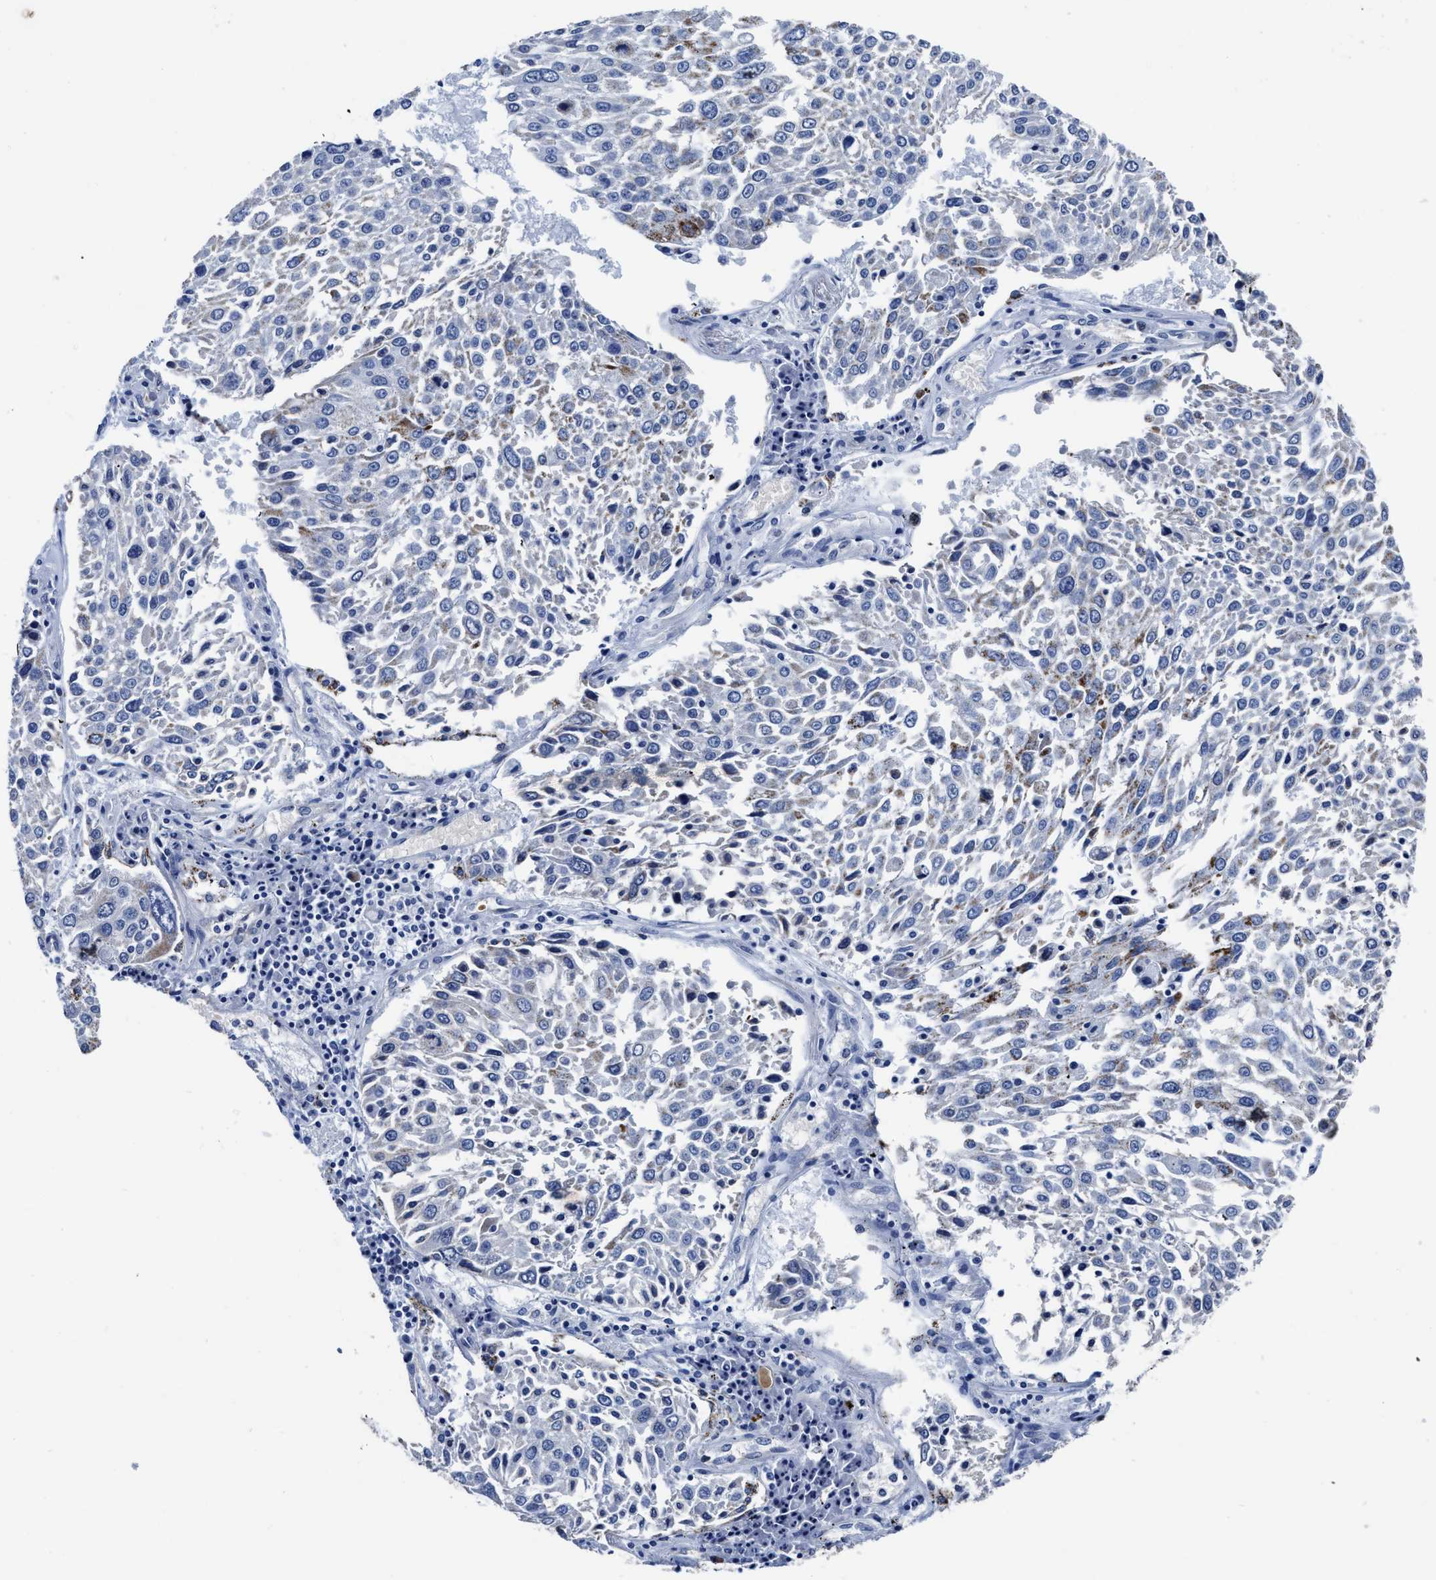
{"staining": {"intensity": "negative", "quantity": "none", "location": "none"}, "tissue": "lung cancer", "cell_type": "Tumor cells", "image_type": "cancer", "snomed": [{"axis": "morphology", "description": "Squamous cell carcinoma, NOS"}, {"axis": "topography", "description": "Lung"}], "caption": "High power microscopy histopathology image of an IHC micrograph of lung cancer, revealing no significant expression in tumor cells.", "gene": "KCNMB3", "patient": {"sex": "male", "age": 65}}